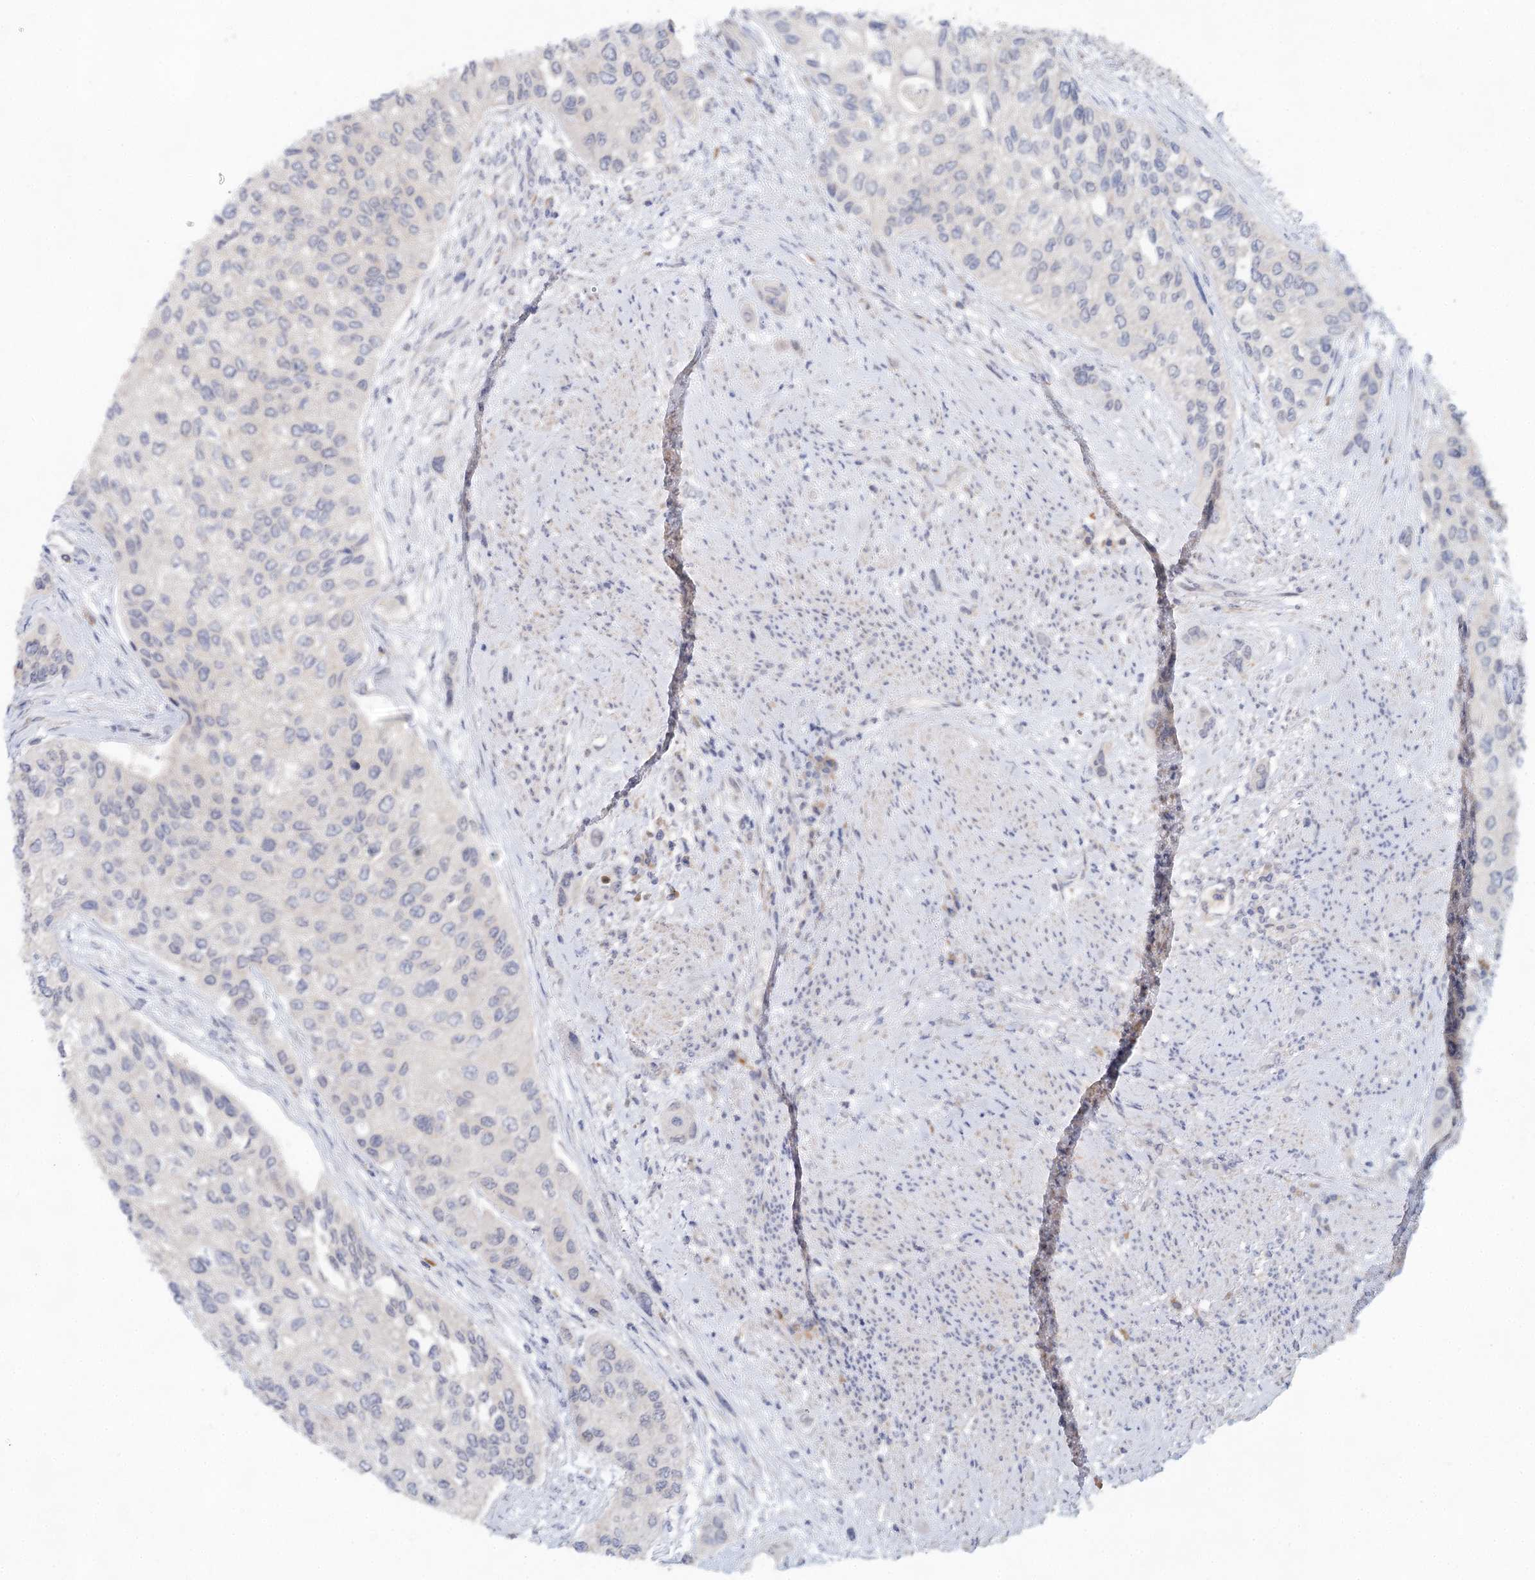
{"staining": {"intensity": "negative", "quantity": "none", "location": "none"}, "tissue": "urothelial cancer", "cell_type": "Tumor cells", "image_type": "cancer", "snomed": [{"axis": "morphology", "description": "Normal tissue, NOS"}, {"axis": "morphology", "description": "Urothelial carcinoma, High grade"}, {"axis": "topography", "description": "Vascular tissue"}, {"axis": "topography", "description": "Urinary bladder"}], "caption": "Immunohistochemistry micrograph of human urothelial carcinoma (high-grade) stained for a protein (brown), which reveals no staining in tumor cells.", "gene": "BLTP1", "patient": {"sex": "female", "age": 56}}